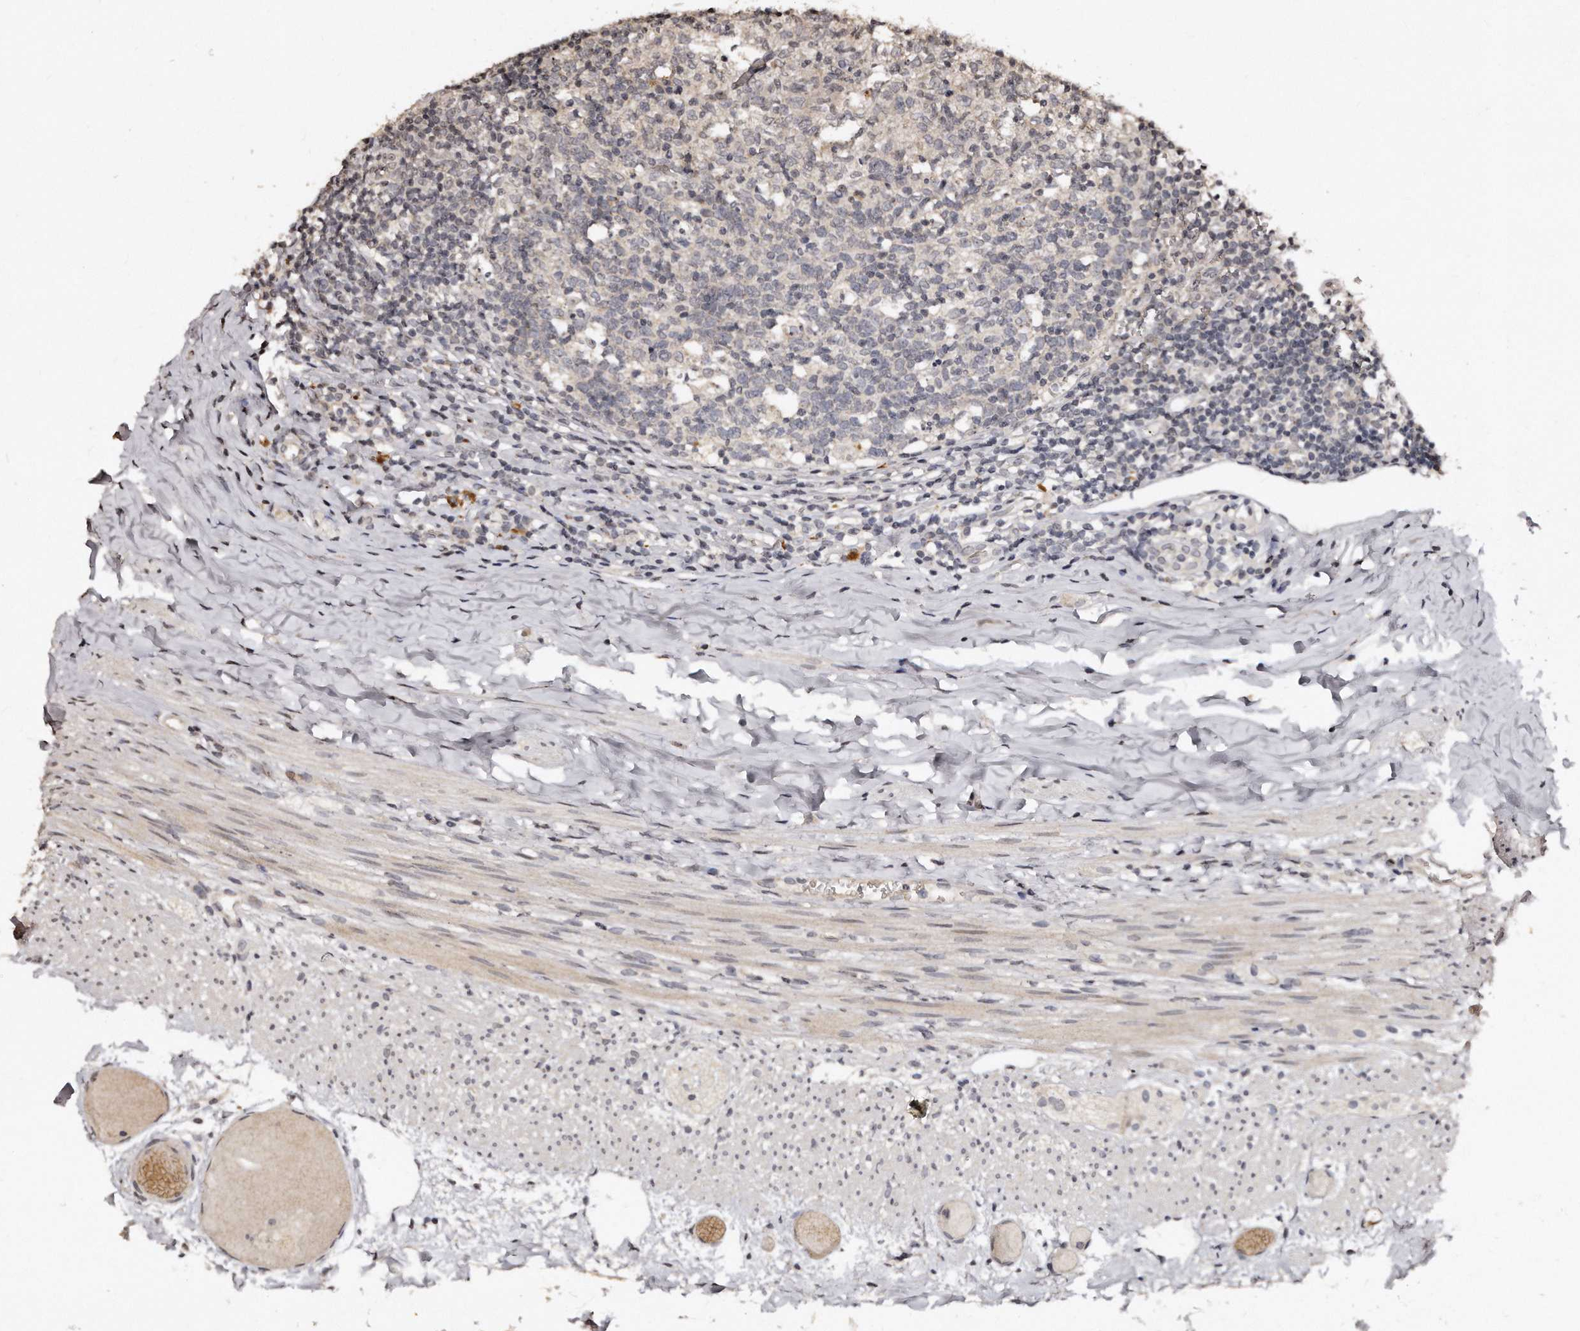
{"staining": {"intensity": "moderate", "quantity": "25%-75%", "location": "cytoplasmic/membranous"}, "tissue": "appendix", "cell_type": "Glandular cells", "image_type": "normal", "snomed": [{"axis": "morphology", "description": "Normal tissue, NOS"}, {"axis": "topography", "description": "Appendix"}], "caption": "A brown stain labels moderate cytoplasmic/membranous positivity of a protein in glandular cells of normal appendix. The protein is shown in brown color, while the nuclei are stained blue.", "gene": "TSHR", "patient": {"sex": "male", "age": 8}}